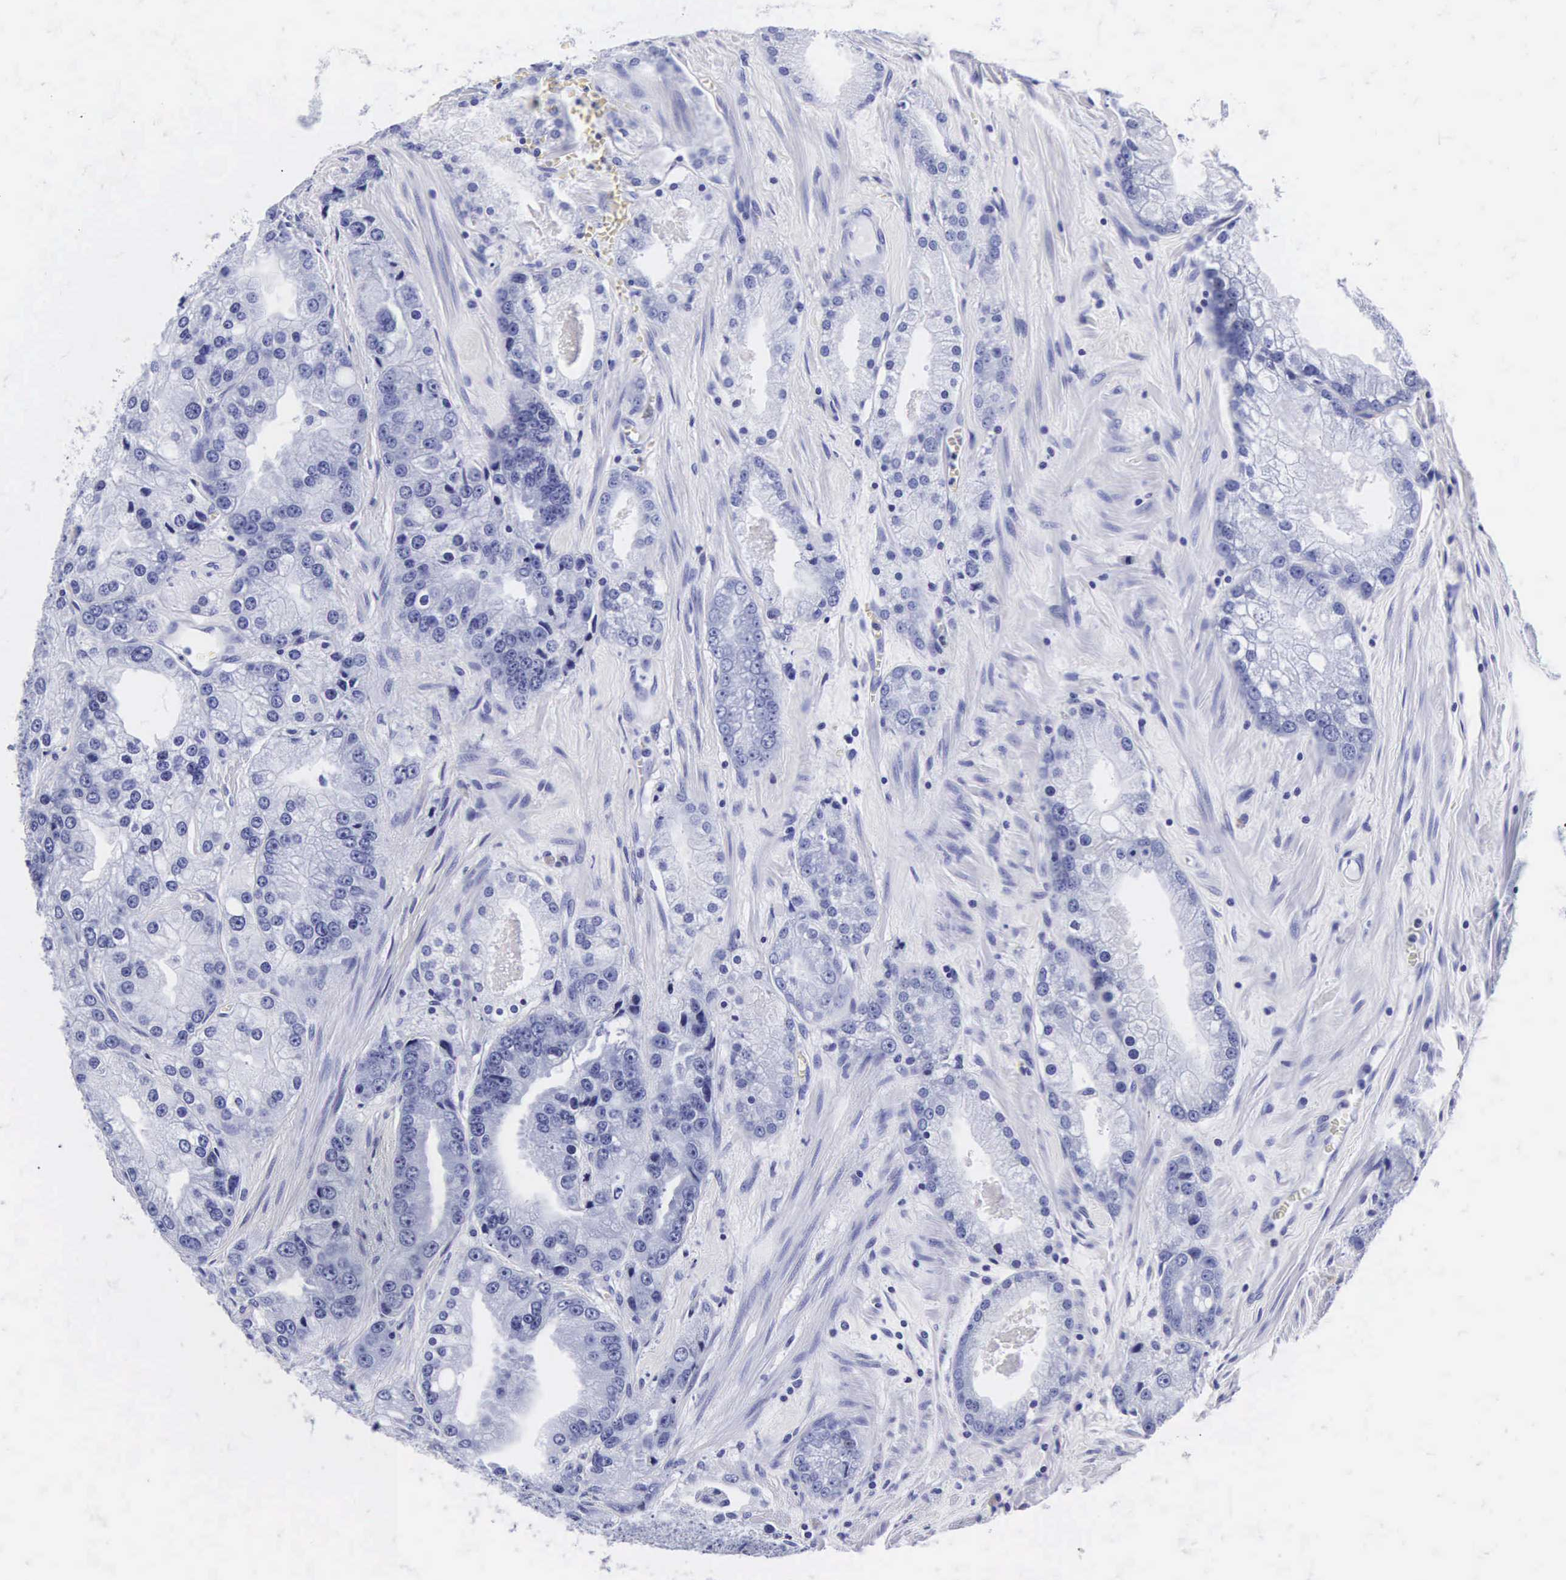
{"staining": {"intensity": "negative", "quantity": "none", "location": "none"}, "tissue": "prostate cancer", "cell_type": "Tumor cells", "image_type": "cancer", "snomed": [{"axis": "morphology", "description": "Adenocarcinoma, Medium grade"}, {"axis": "topography", "description": "Prostate"}], "caption": "This image is of prostate adenocarcinoma (medium-grade) stained with immunohistochemistry to label a protein in brown with the nuclei are counter-stained blue. There is no staining in tumor cells.", "gene": "INS", "patient": {"sex": "male", "age": 72}}